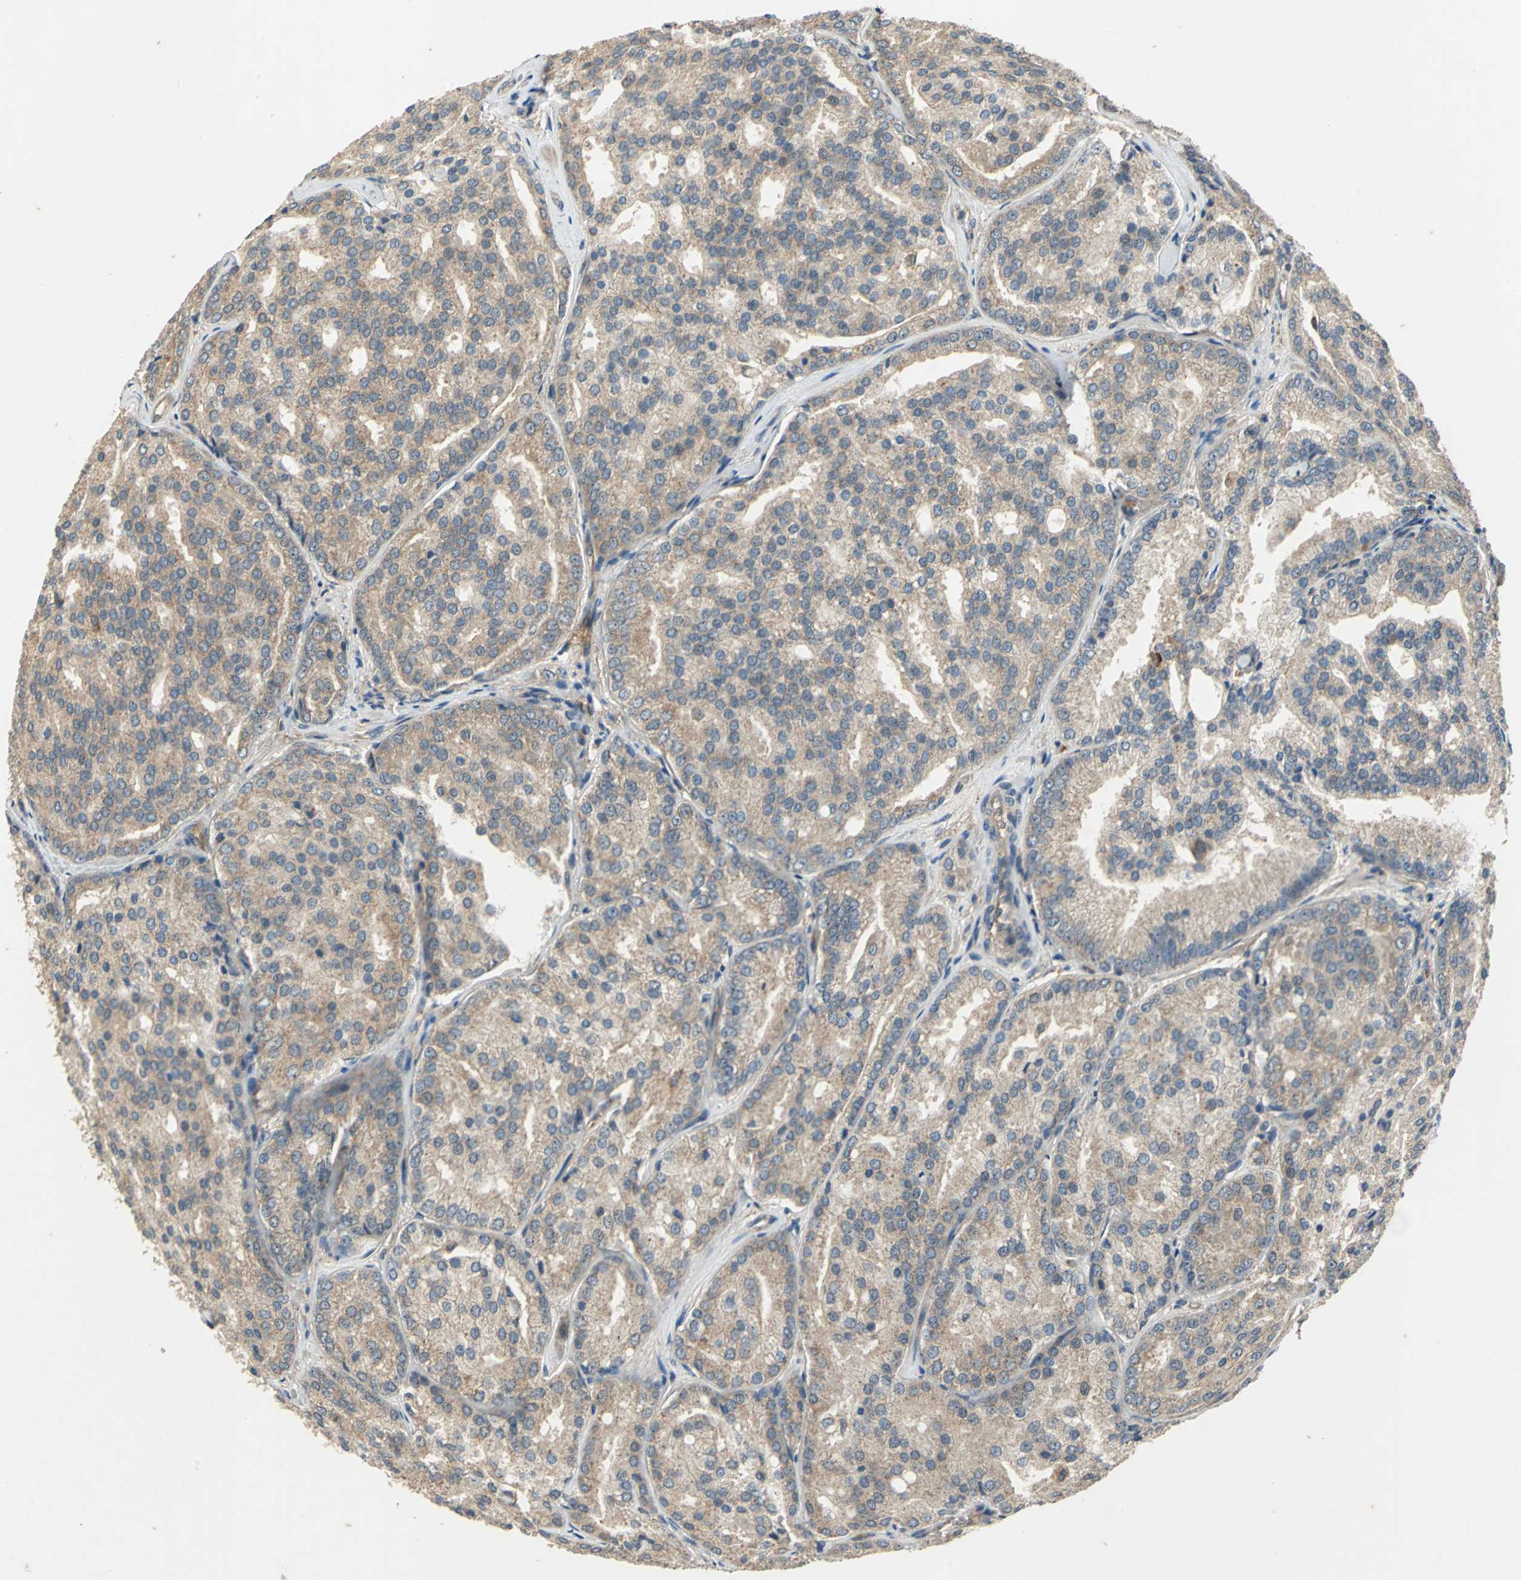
{"staining": {"intensity": "moderate", "quantity": ">75%", "location": "cytoplasmic/membranous"}, "tissue": "prostate cancer", "cell_type": "Tumor cells", "image_type": "cancer", "snomed": [{"axis": "morphology", "description": "Adenocarcinoma, High grade"}, {"axis": "topography", "description": "Prostate"}], "caption": "Prostate cancer (high-grade adenocarcinoma) stained for a protein (brown) demonstrates moderate cytoplasmic/membranous positive positivity in approximately >75% of tumor cells.", "gene": "EMCN", "patient": {"sex": "male", "age": 64}}